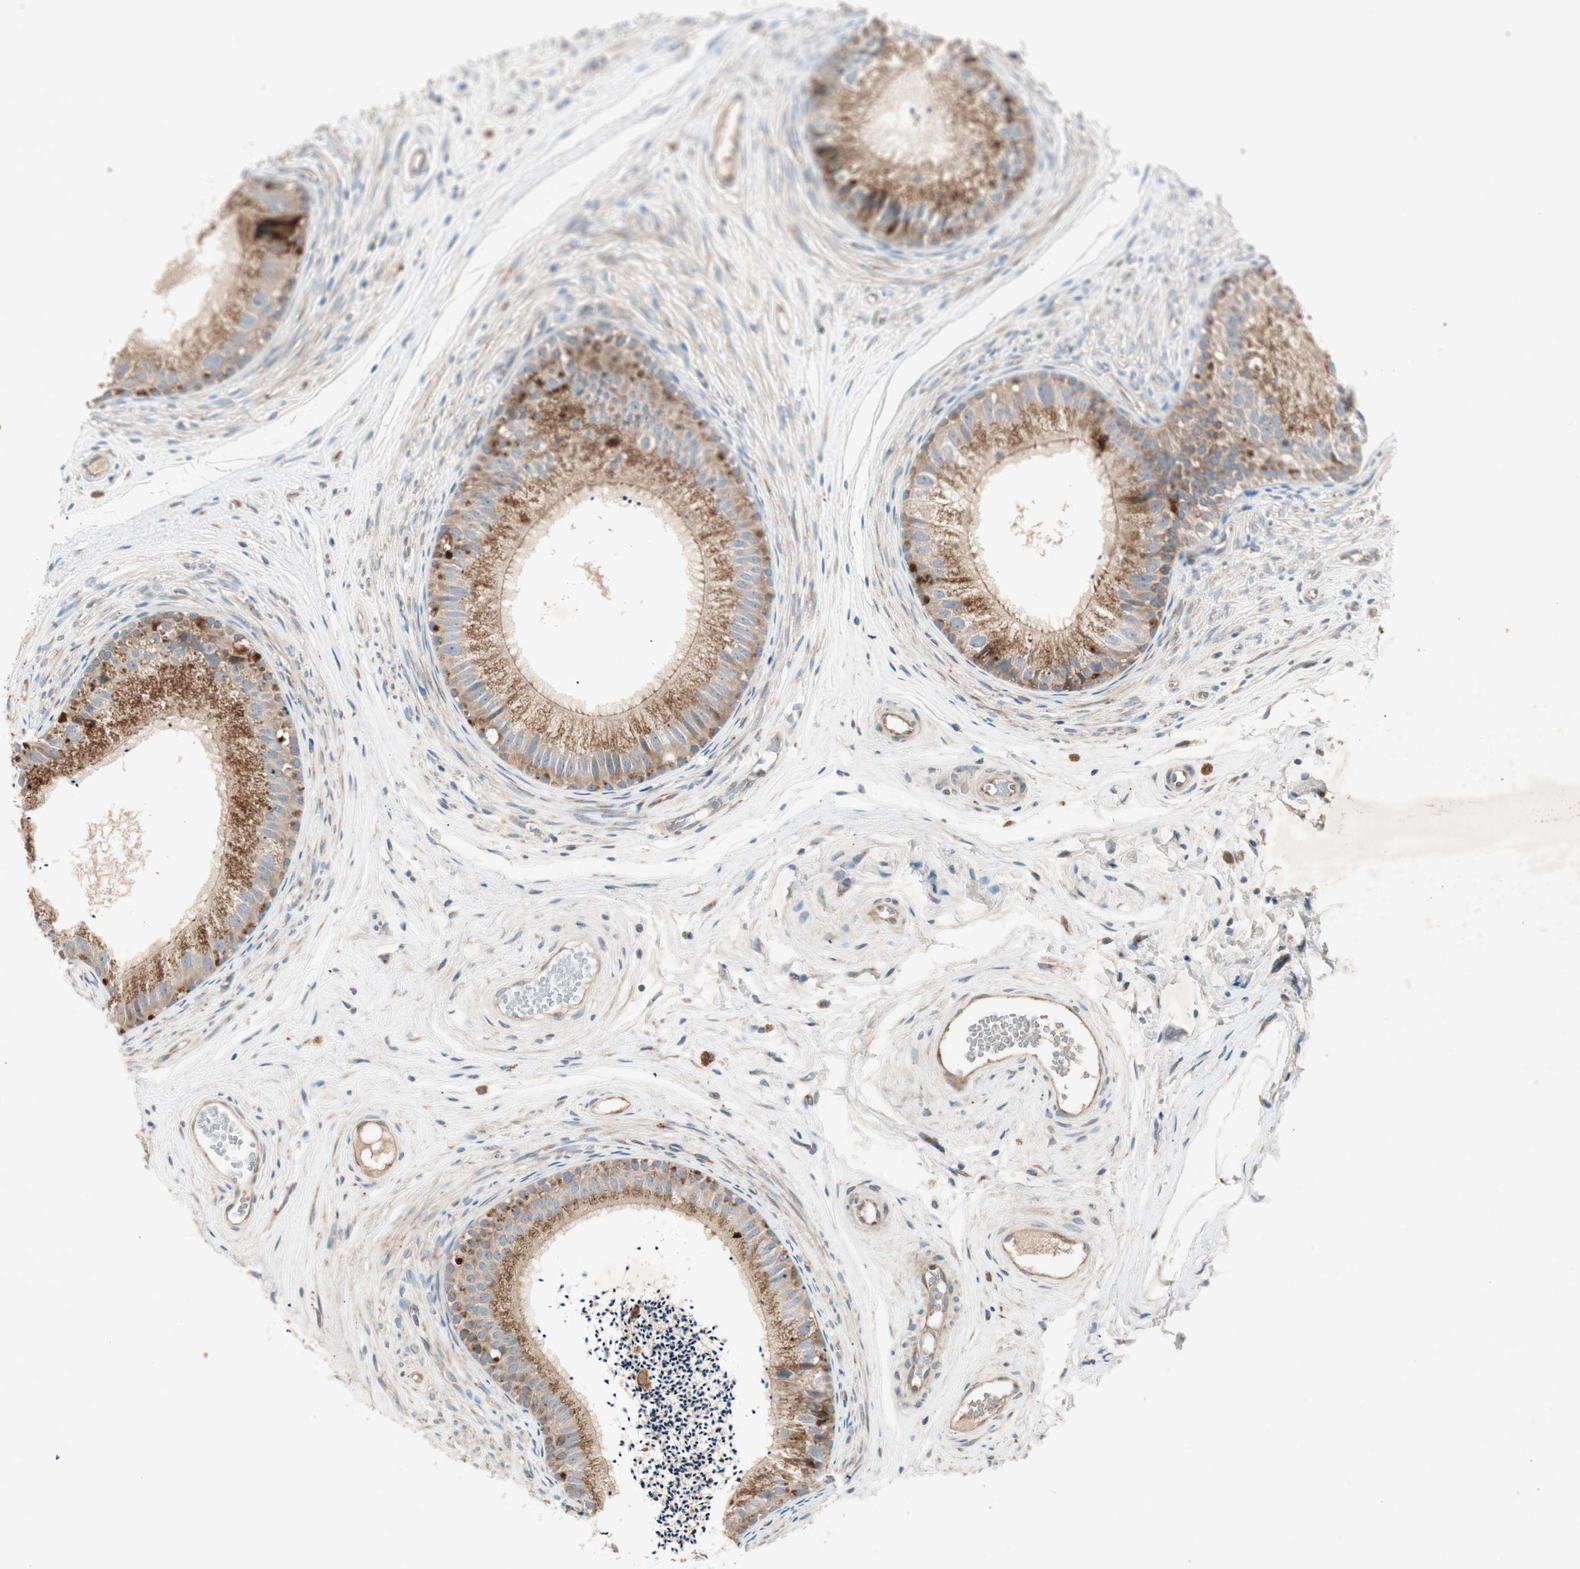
{"staining": {"intensity": "strong", "quantity": ">75%", "location": "cytoplasmic/membranous"}, "tissue": "epididymis", "cell_type": "Glandular cells", "image_type": "normal", "snomed": [{"axis": "morphology", "description": "Normal tissue, NOS"}, {"axis": "topography", "description": "Epididymis"}], "caption": "This image reveals IHC staining of unremarkable epididymis, with high strong cytoplasmic/membranous positivity in approximately >75% of glandular cells.", "gene": "APOO", "patient": {"sex": "male", "age": 56}}